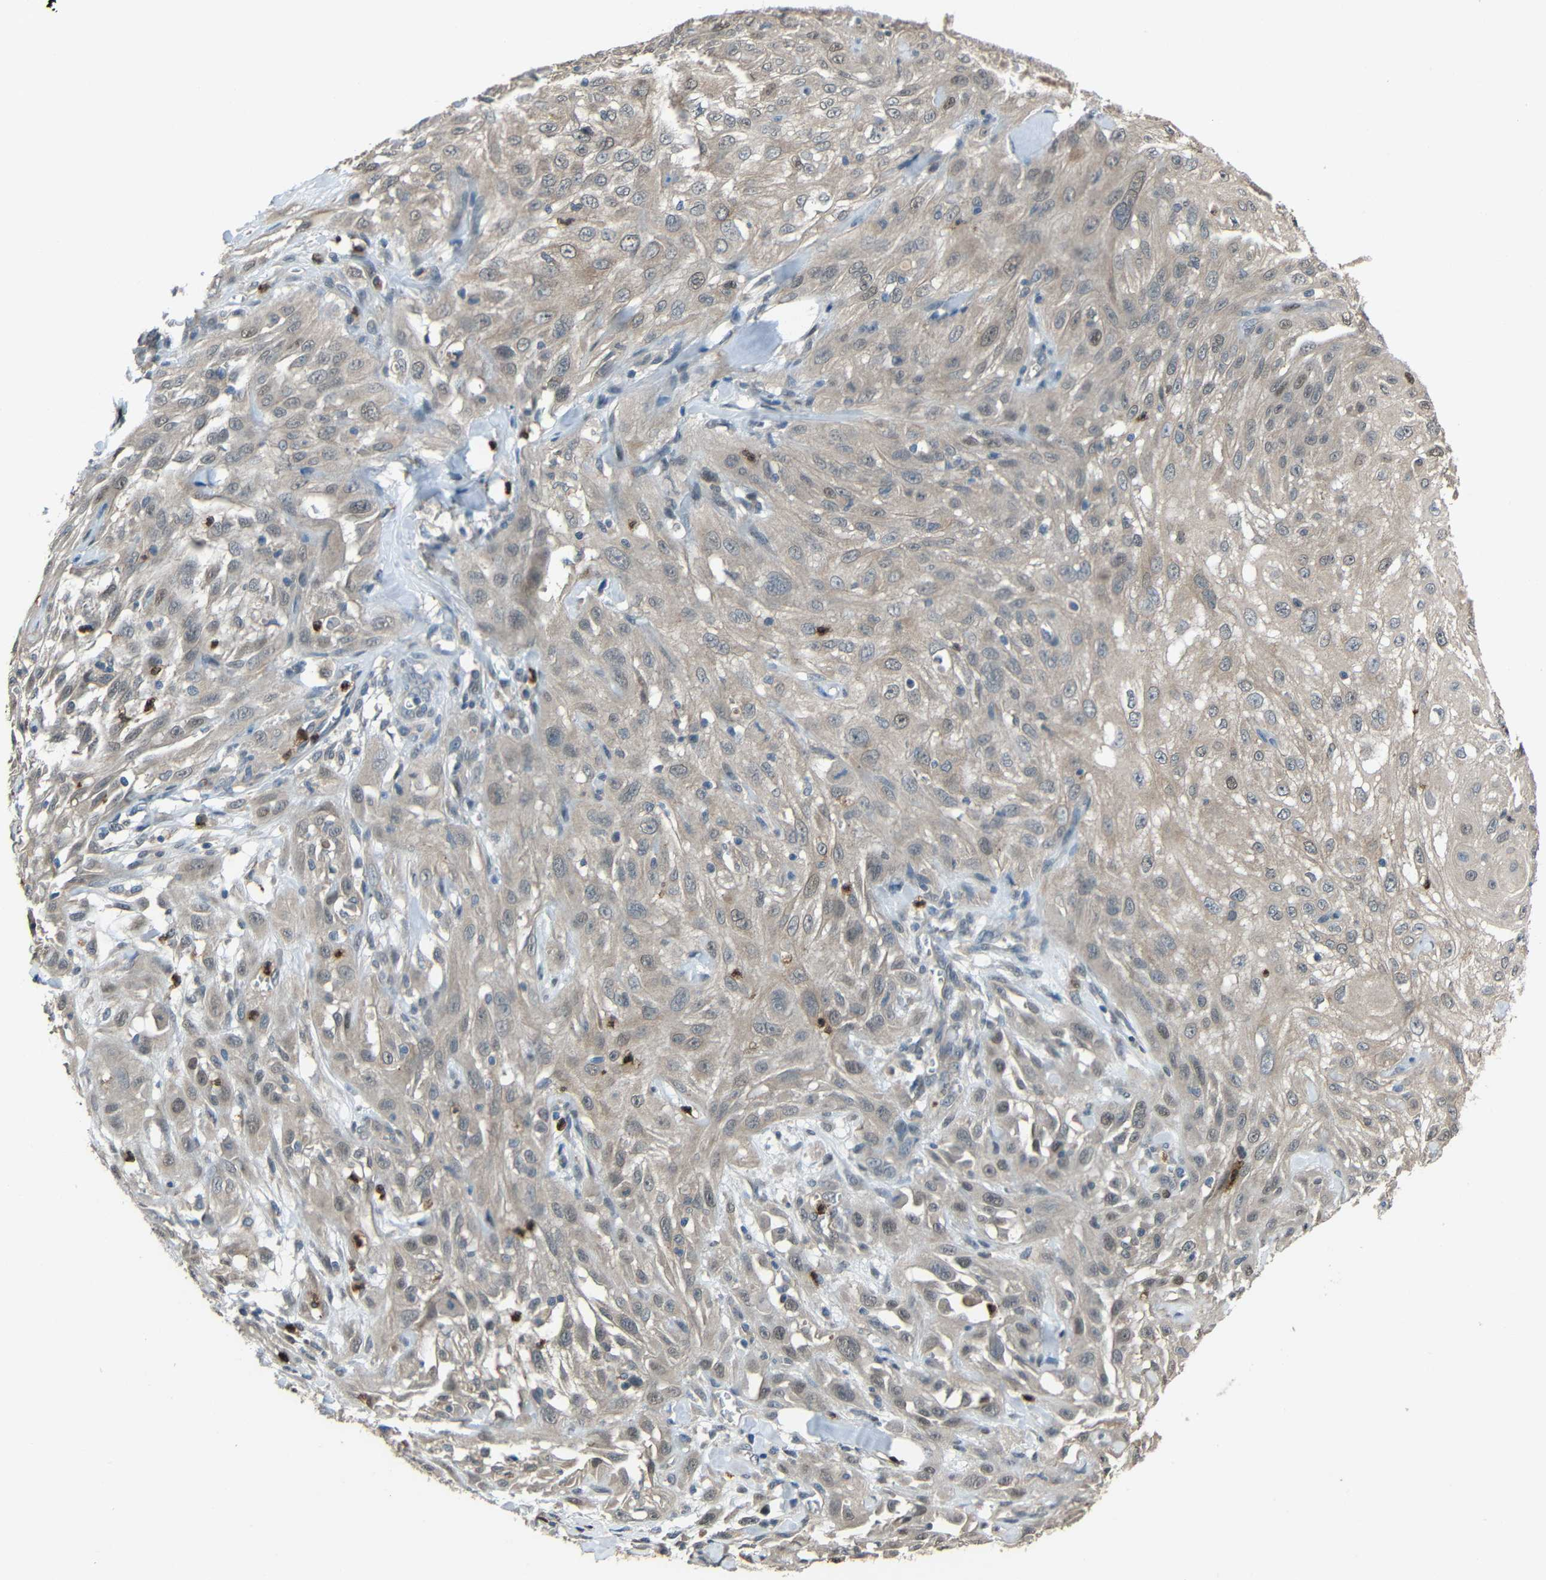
{"staining": {"intensity": "weak", "quantity": "25%-75%", "location": "nuclear"}, "tissue": "skin cancer", "cell_type": "Tumor cells", "image_type": "cancer", "snomed": [{"axis": "morphology", "description": "Squamous cell carcinoma, NOS"}, {"axis": "topography", "description": "Skin"}], "caption": "An image showing weak nuclear expression in approximately 25%-75% of tumor cells in skin cancer, as visualized by brown immunohistochemical staining.", "gene": "STBD1", "patient": {"sex": "male", "age": 75}}